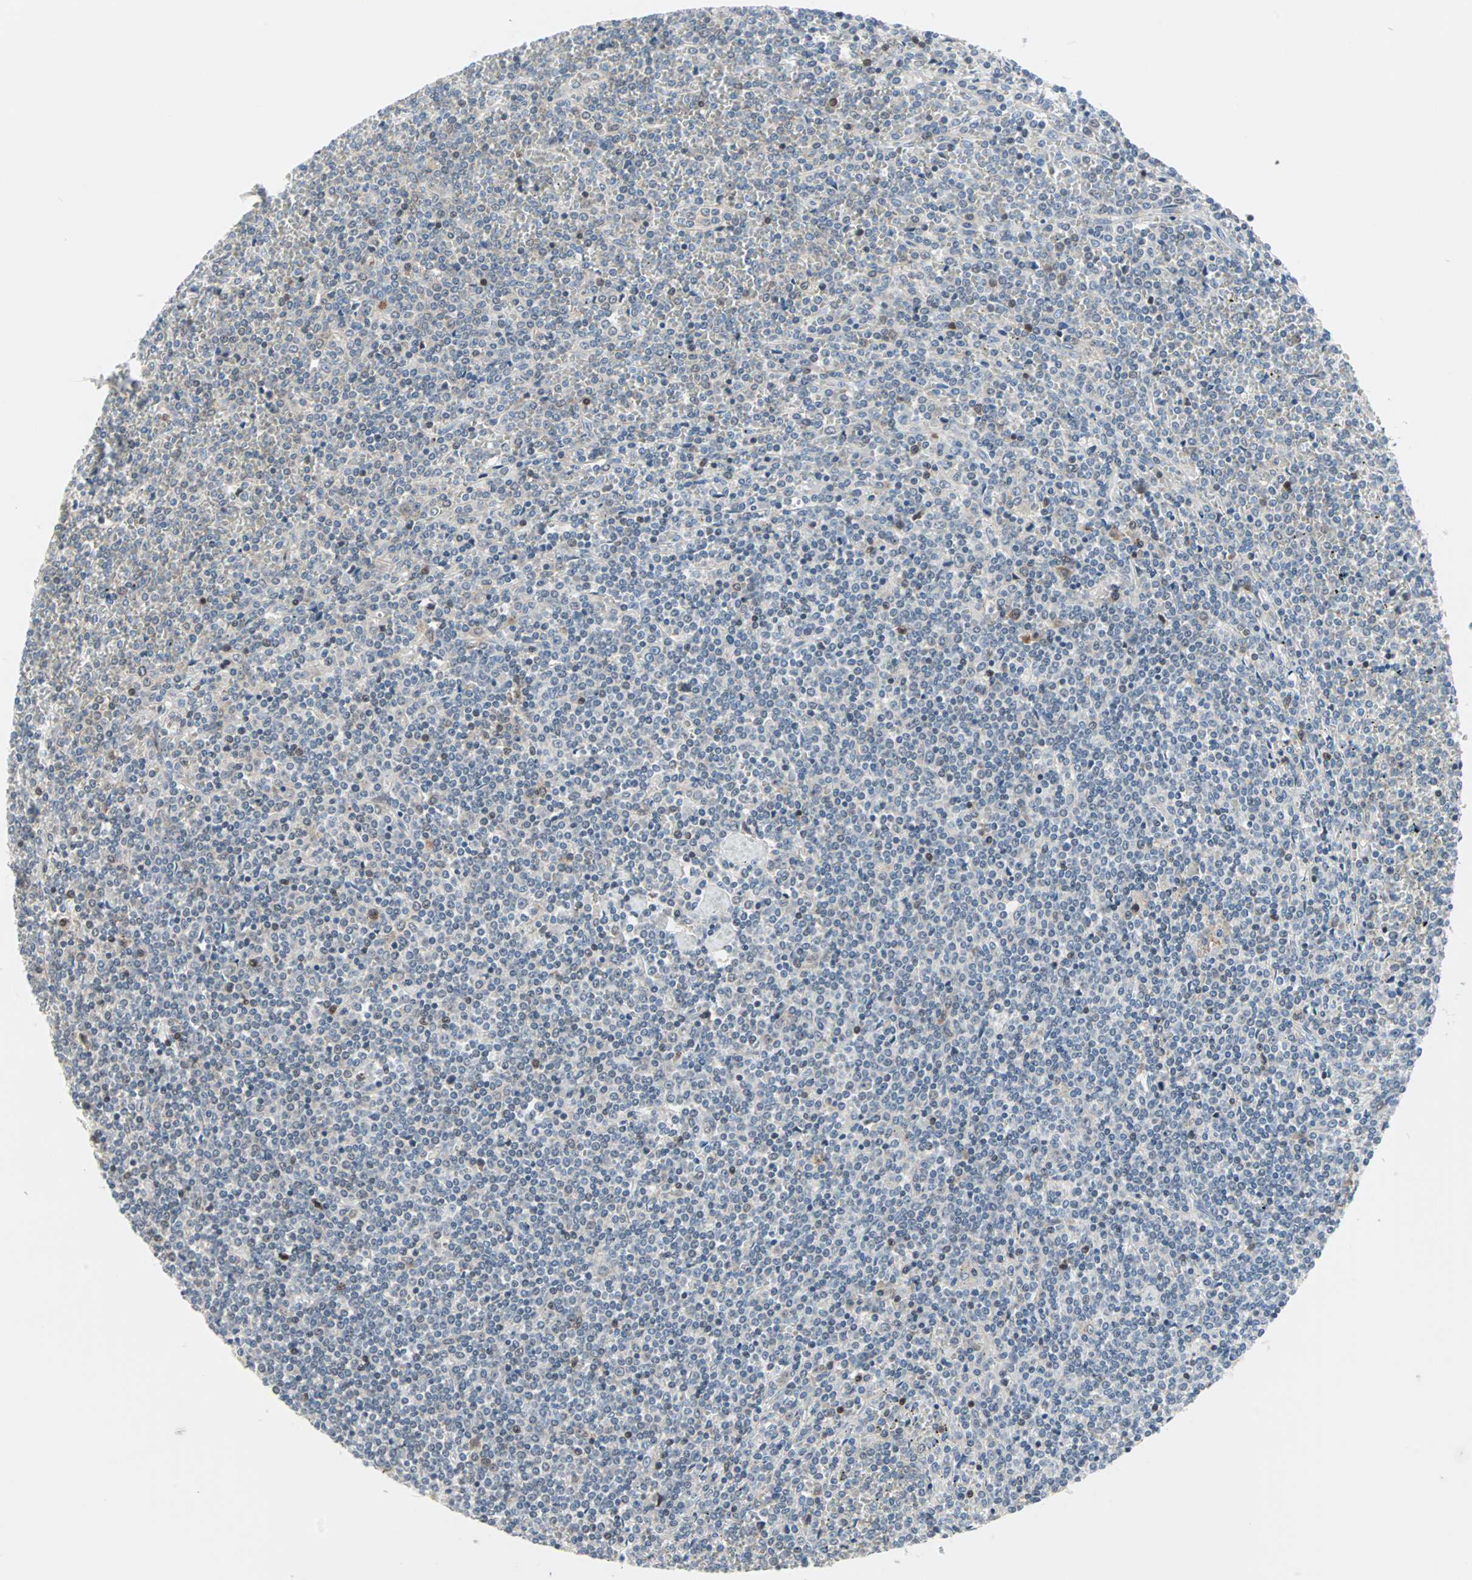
{"staining": {"intensity": "moderate", "quantity": "<25%", "location": "nuclear"}, "tissue": "lymphoma", "cell_type": "Tumor cells", "image_type": "cancer", "snomed": [{"axis": "morphology", "description": "Malignant lymphoma, non-Hodgkin's type, Low grade"}, {"axis": "topography", "description": "Spleen"}], "caption": "A low amount of moderate nuclear staining is present in approximately <25% of tumor cells in low-grade malignant lymphoma, non-Hodgkin's type tissue.", "gene": "CASP3", "patient": {"sex": "female", "age": 19}}